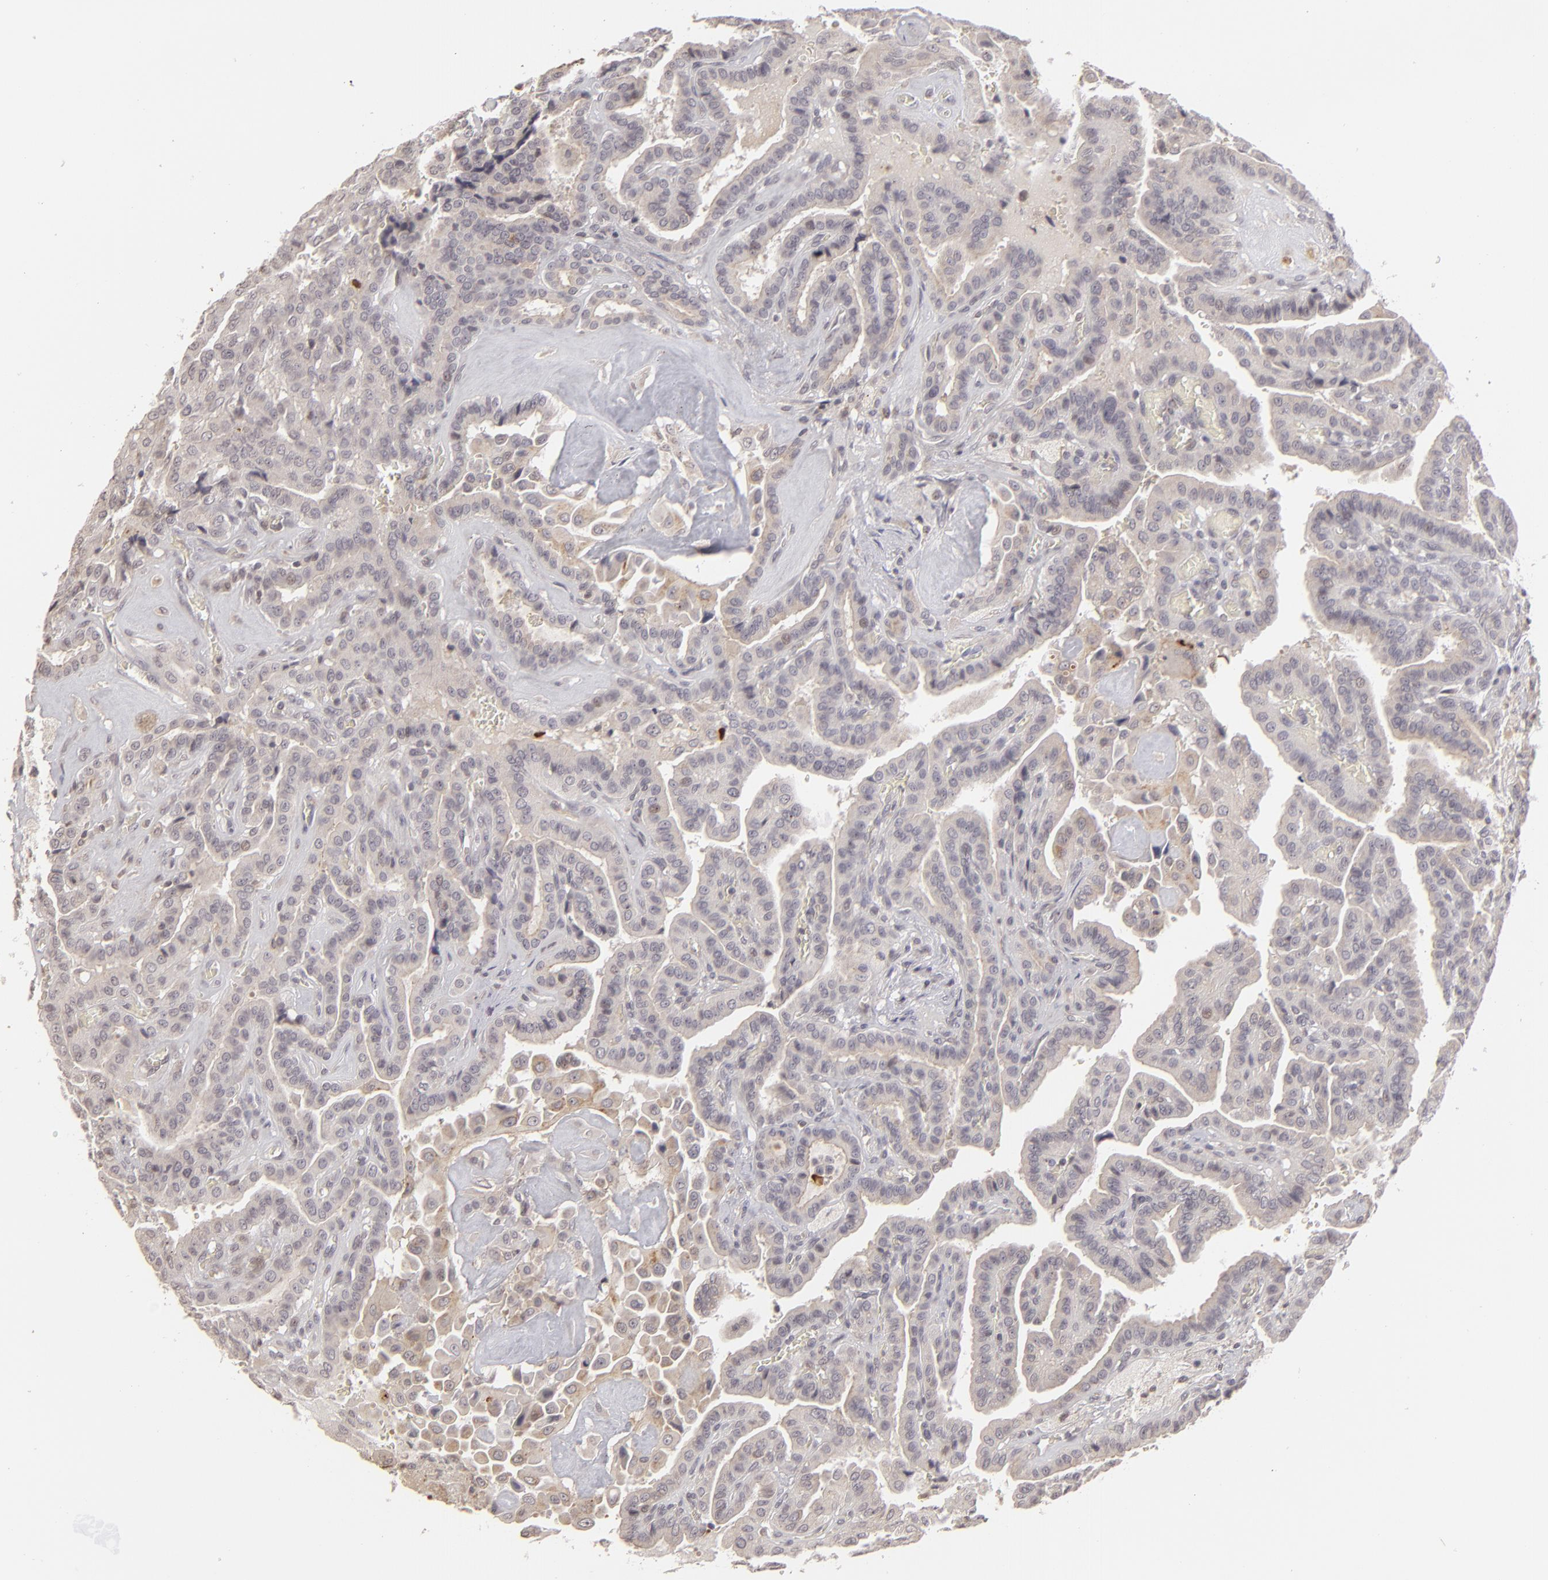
{"staining": {"intensity": "negative", "quantity": "none", "location": "none"}, "tissue": "thyroid cancer", "cell_type": "Tumor cells", "image_type": "cancer", "snomed": [{"axis": "morphology", "description": "Papillary adenocarcinoma, NOS"}, {"axis": "topography", "description": "Thyroid gland"}], "caption": "This micrograph is of thyroid cancer stained with immunohistochemistry (IHC) to label a protein in brown with the nuclei are counter-stained blue. There is no positivity in tumor cells.", "gene": "CLDN2", "patient": {"sex": "male", "age": 87}}